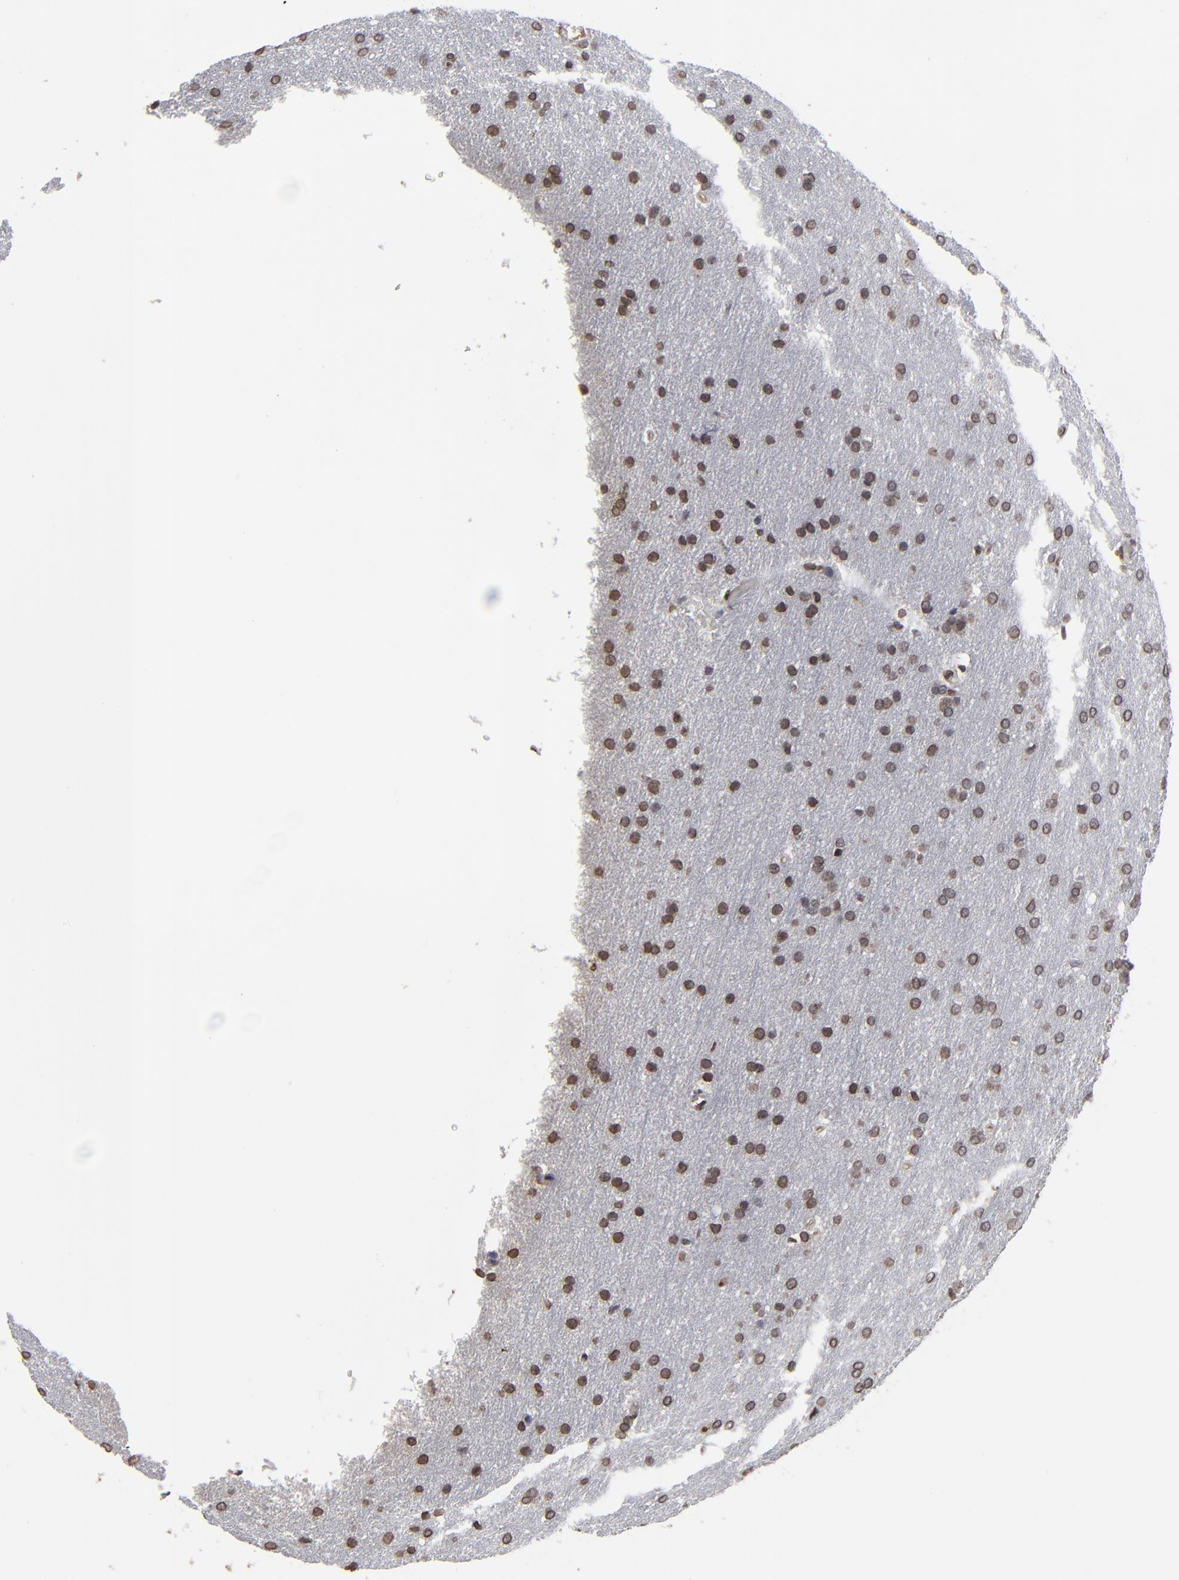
{"staining": {"intensity": "moderate", "quantity": "25%-75%", "location": "nuclear"}, "tissue": "glioma", "cell_type": "Tumor cells", "image_type": "cancer", "snomed": [{"axis": "morphology", "description": "Glioma, malignant, Low grade"}, {"axis": "topography", "description": "Brain"}], "caption": "Protein expression analysis of human malignant glioma (low-grade) reveals moderate nuclear staining in about 25%-75% of tumor cells.", "gene": "BAZ1A", "patient": {"sex": "female", "age": 32}}